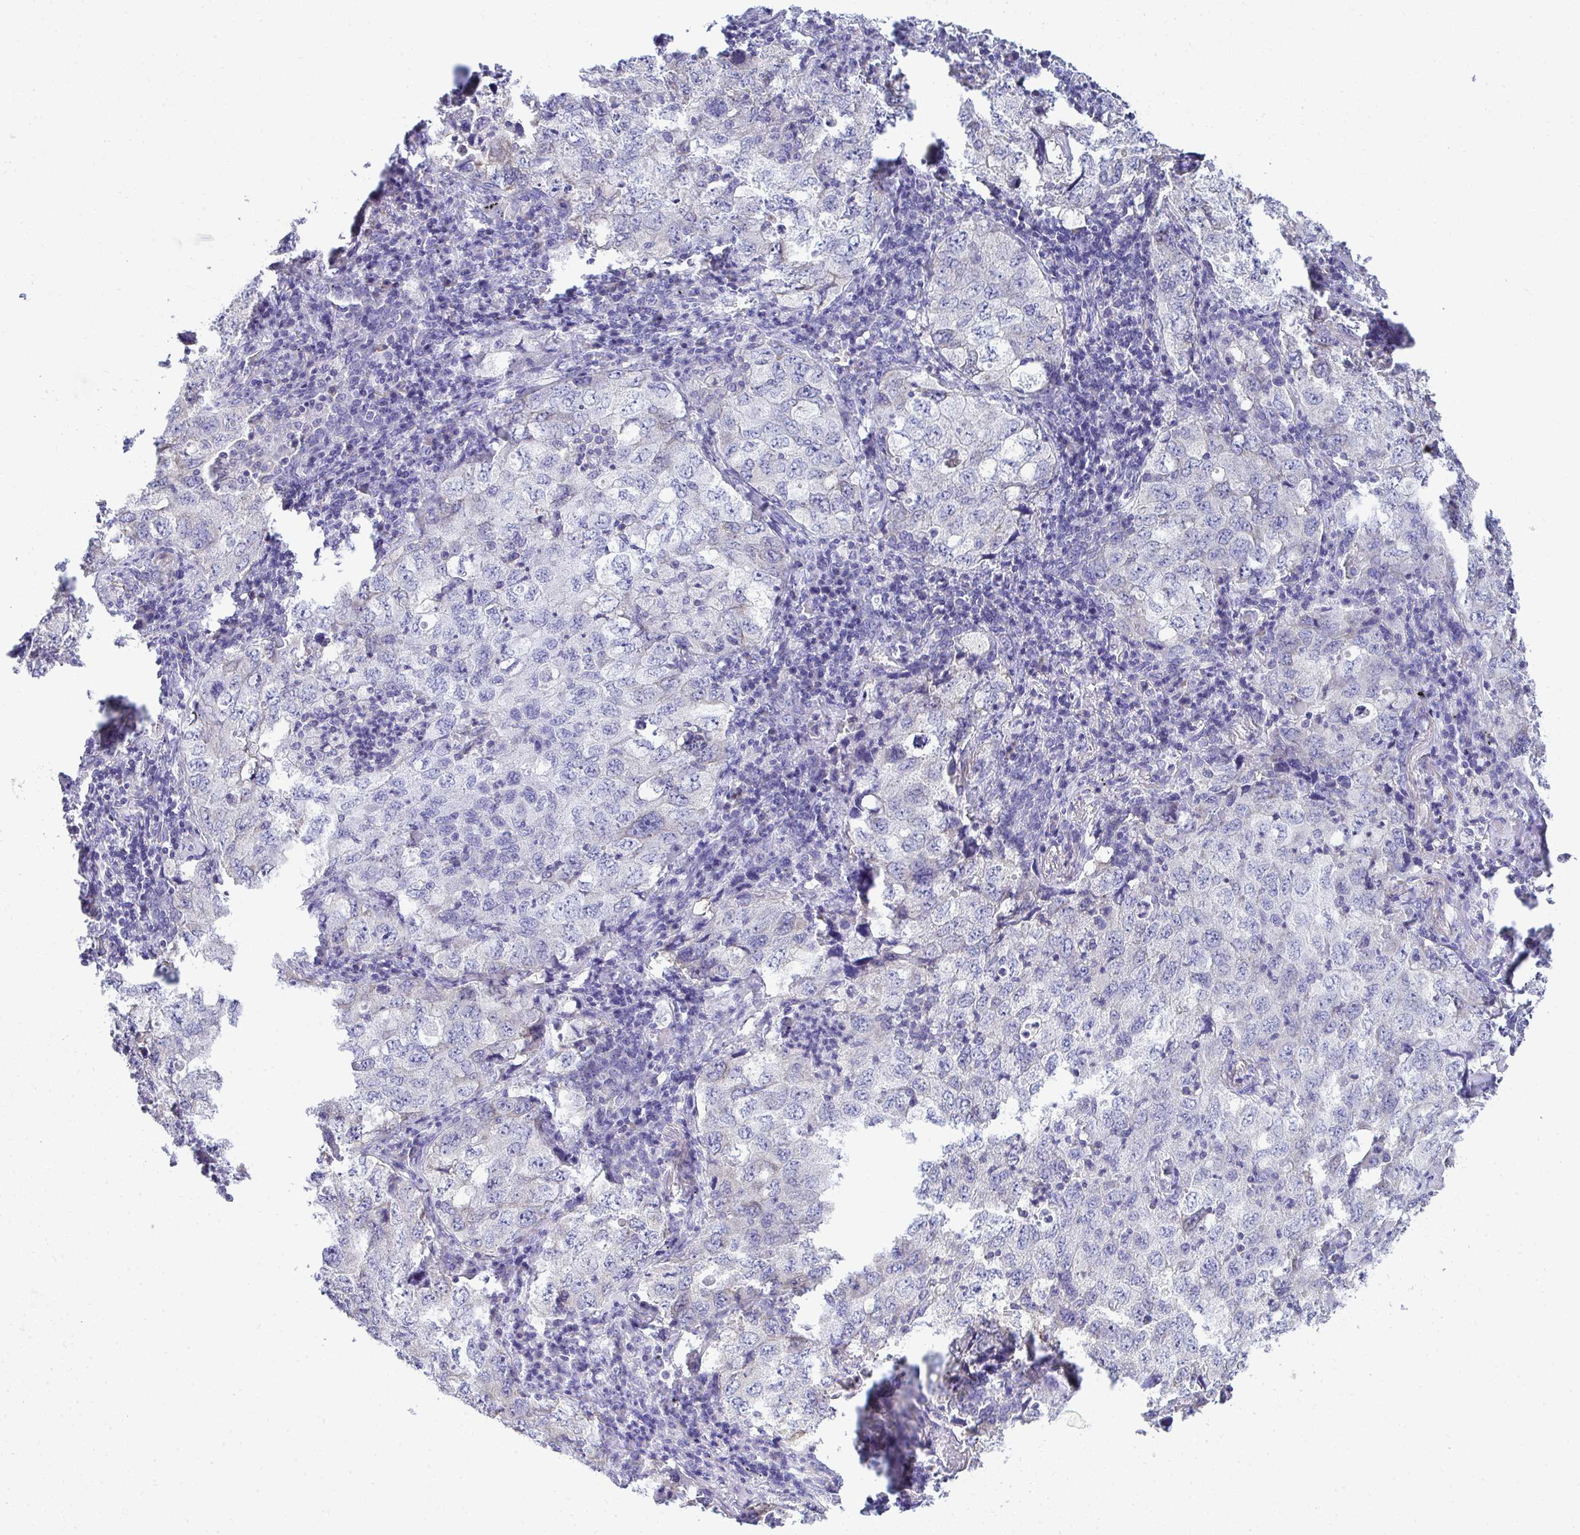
{"staining": {"intensity": "negative", "quantity": "none", "location": "none"}, "tissue": "lung cancer", "cell_type": "Tumor cells", "image_type": "cancer", "snomed": [{"axis": "morphology", "description": "Adenocarcinoma, NOS"}, {"axis": "topography", "description": "Lung"}], "caption": "Immunohistochemical staining of lung cancer demonstrates no significant positivity in tumor cells.", "gene": "PUS7L", "patient": {"sex": "female", "age": 57}}